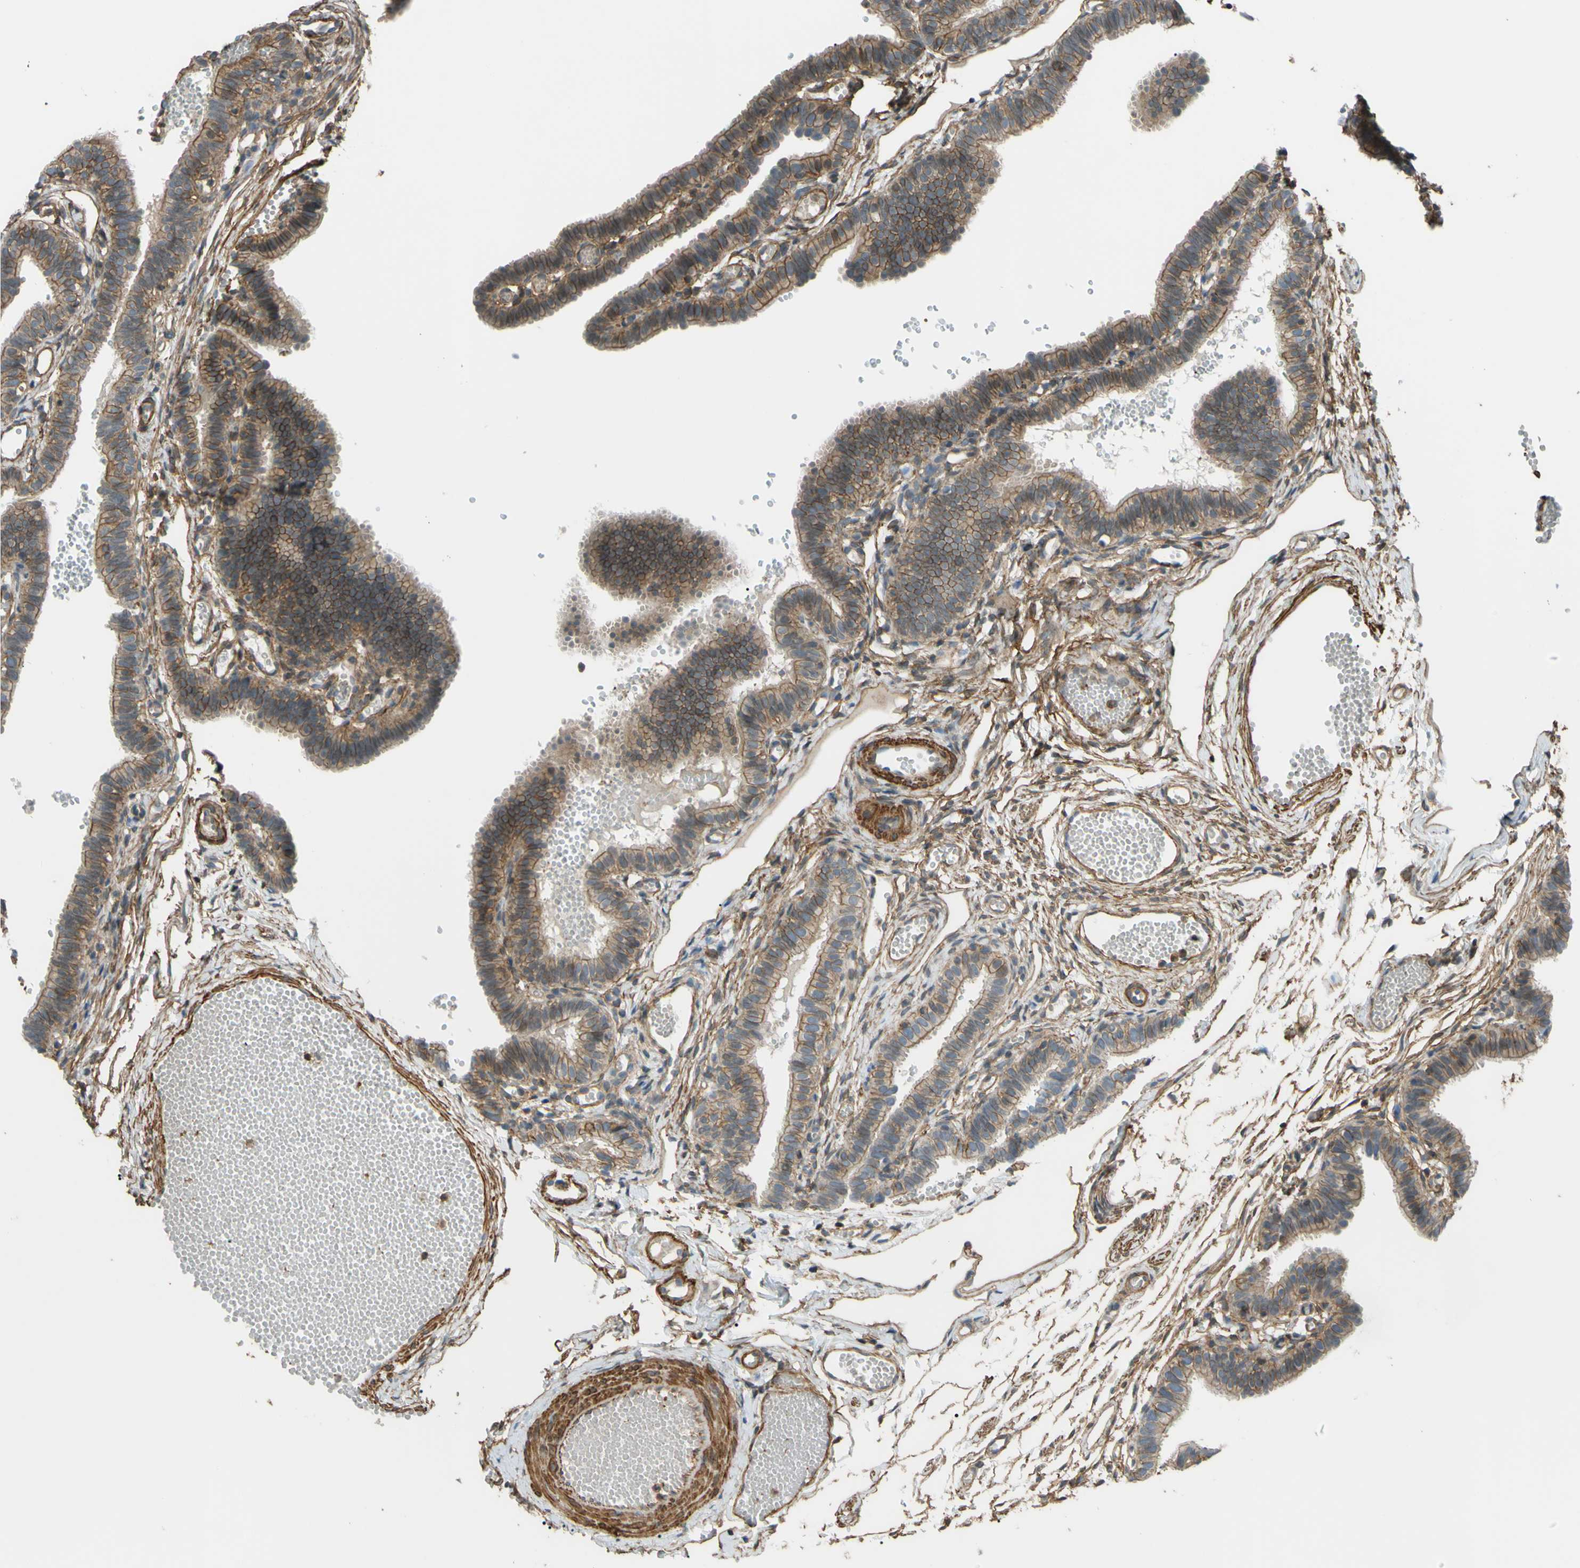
{"staining": {"intensity": "moderate", "quantity": ">75%", "location": "cytoplasmic/membranous"}, "tissue": "fallopian tube", "cell_type": "Glandular cells", "image_type": "normal", "snomed": [{"axis": "morphology", "description": "Normal tissue, NOS"}, {"axis": "topography", "description": "Fallopian tube"}, {"axis": "topography", "description": "Placenta"}], "caption": "IHC of normal human fallopian tube shows medium levels of moderate cytoplasmic/membranous positivity in about >75% of glandular cells. (brown staining indicates protein expression, while blue staining denotes nuclei).", "gene": "ADD3", "patient": {"sex": "female", "age": 34}}